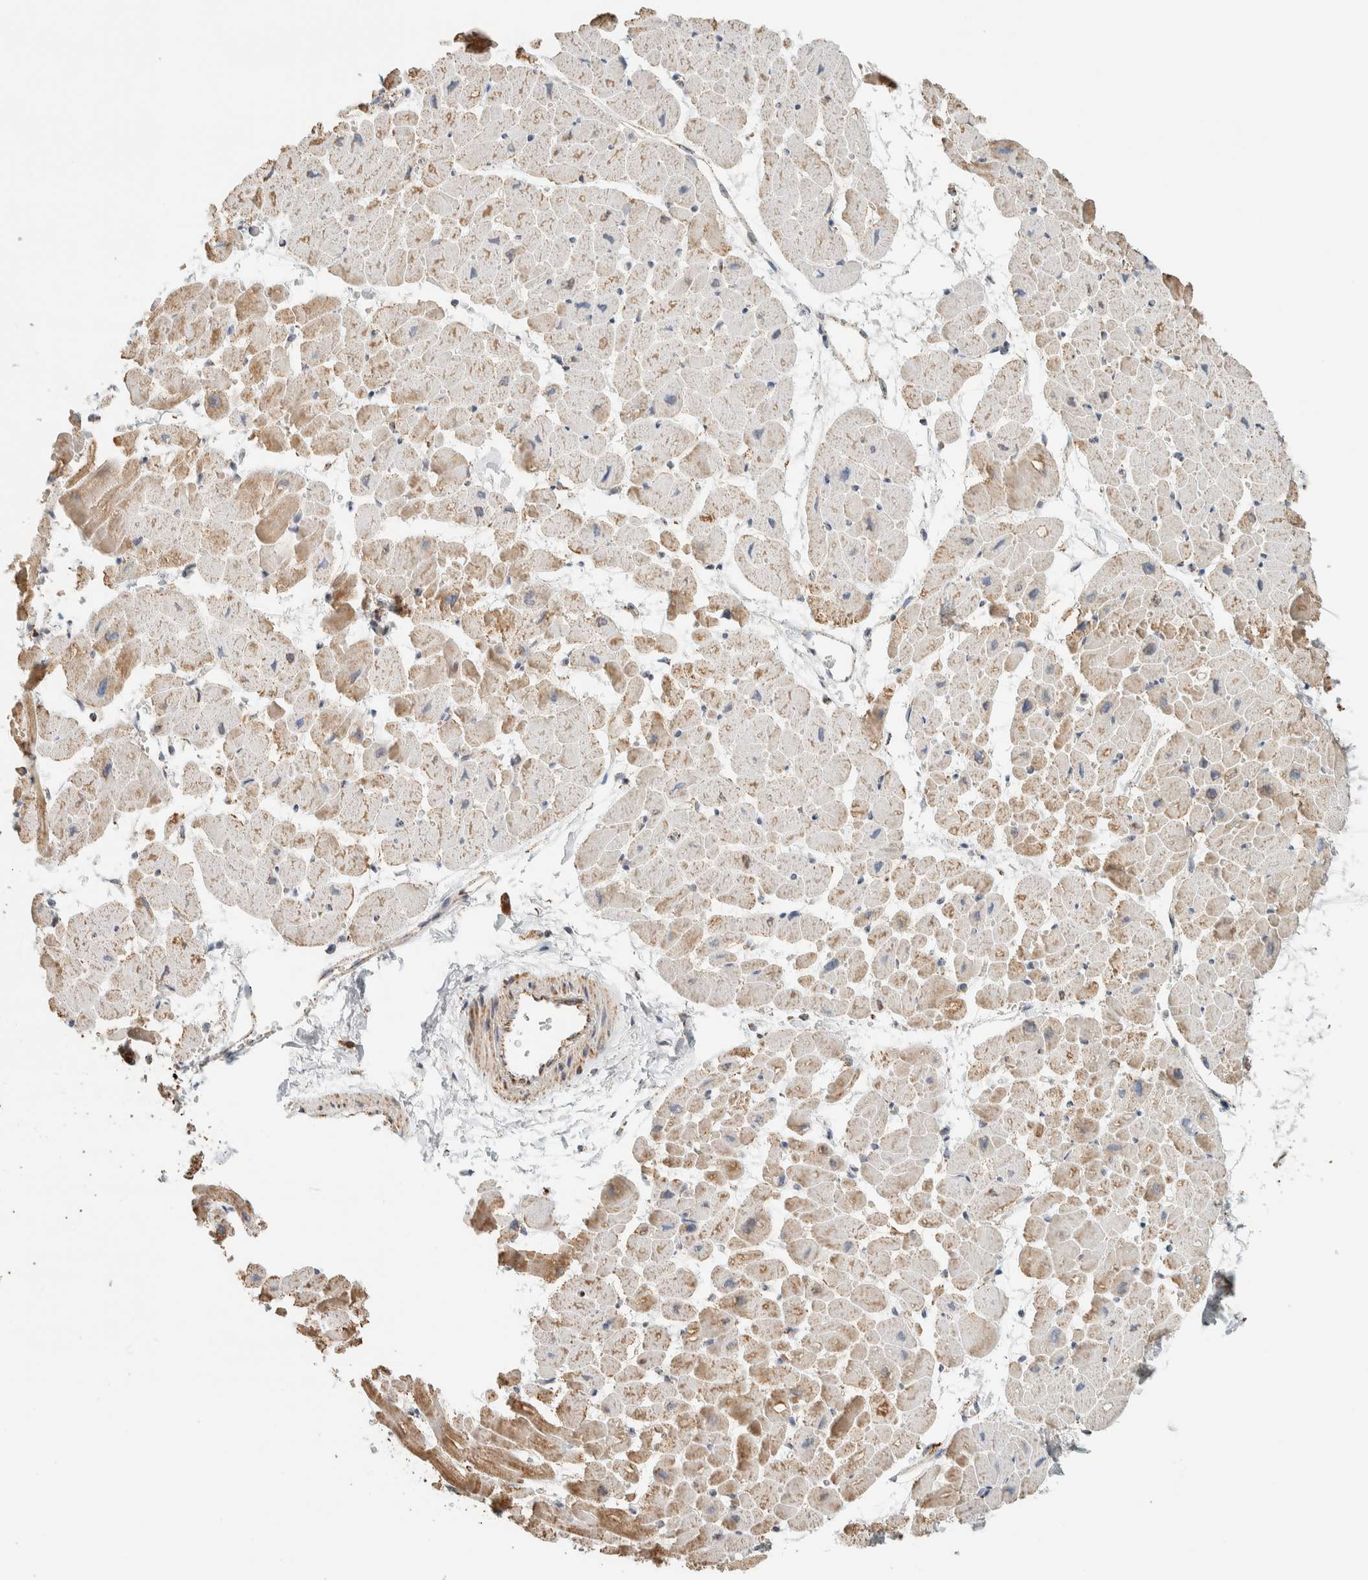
{"staining": {"intensity": "moderate", "quantity": ">75%", "location": "cytoplasmic/membranous"}, "tissue": "heart muscle", "cell_type": "Cardiomyocytes", "image_type": "normal", "snomed": [{"axis": "morphology", "description": "Normal tissue, NOS"}, {"axis": "topography", "description": "Heart"}], "caption": "Protein expression analysis of normal heart muscle demonstrates moderate cytoplasmic/membranous expression in about >75% of cardiomyocytes. Nuclei are stained in blue.", "gene": "ZNF454", "patient": {"sex": "male", "age": 45}}